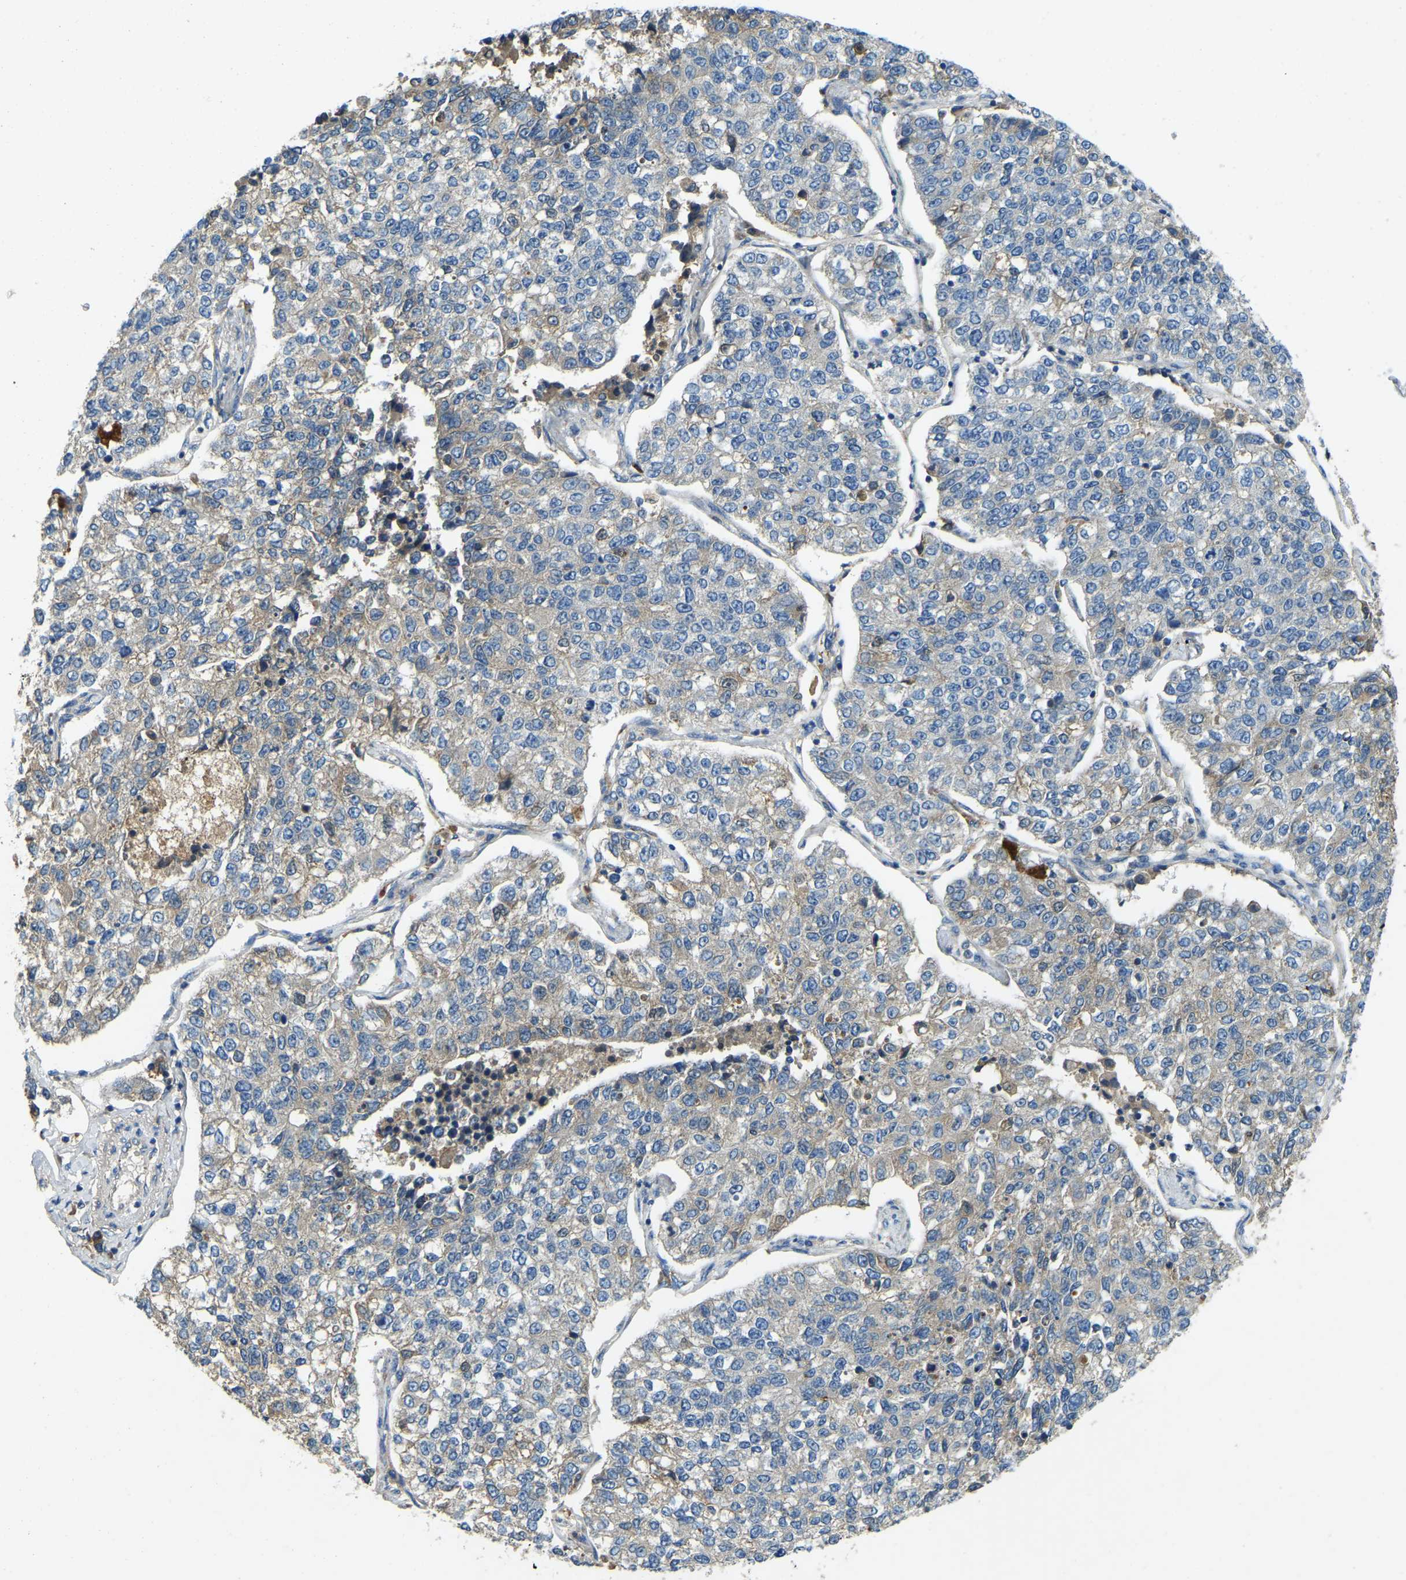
{"staining": {"intensity": "weak", "quantity": "25%-75%", "location": "cytoplasmic/membranous"}, "tissue": "lung cancer", "cell_type": "Tumor cells", "image_type": "cancer", "snomed": [{"axis": "morphology", "description": "Adenocarcinoma, NOS"}, {"axis": "topography", "description": "Lung"}], "caption": "Protein staining of lung cancer tissue shows weak cytoplasmic/membranous positivity in approximately 25%-75% of tumor cells. (brown staining indicates protein expression, while blue staining denotes nuclei).", "gene": "ATP8B1", "patient": {"sex": "male", "age": 49}}